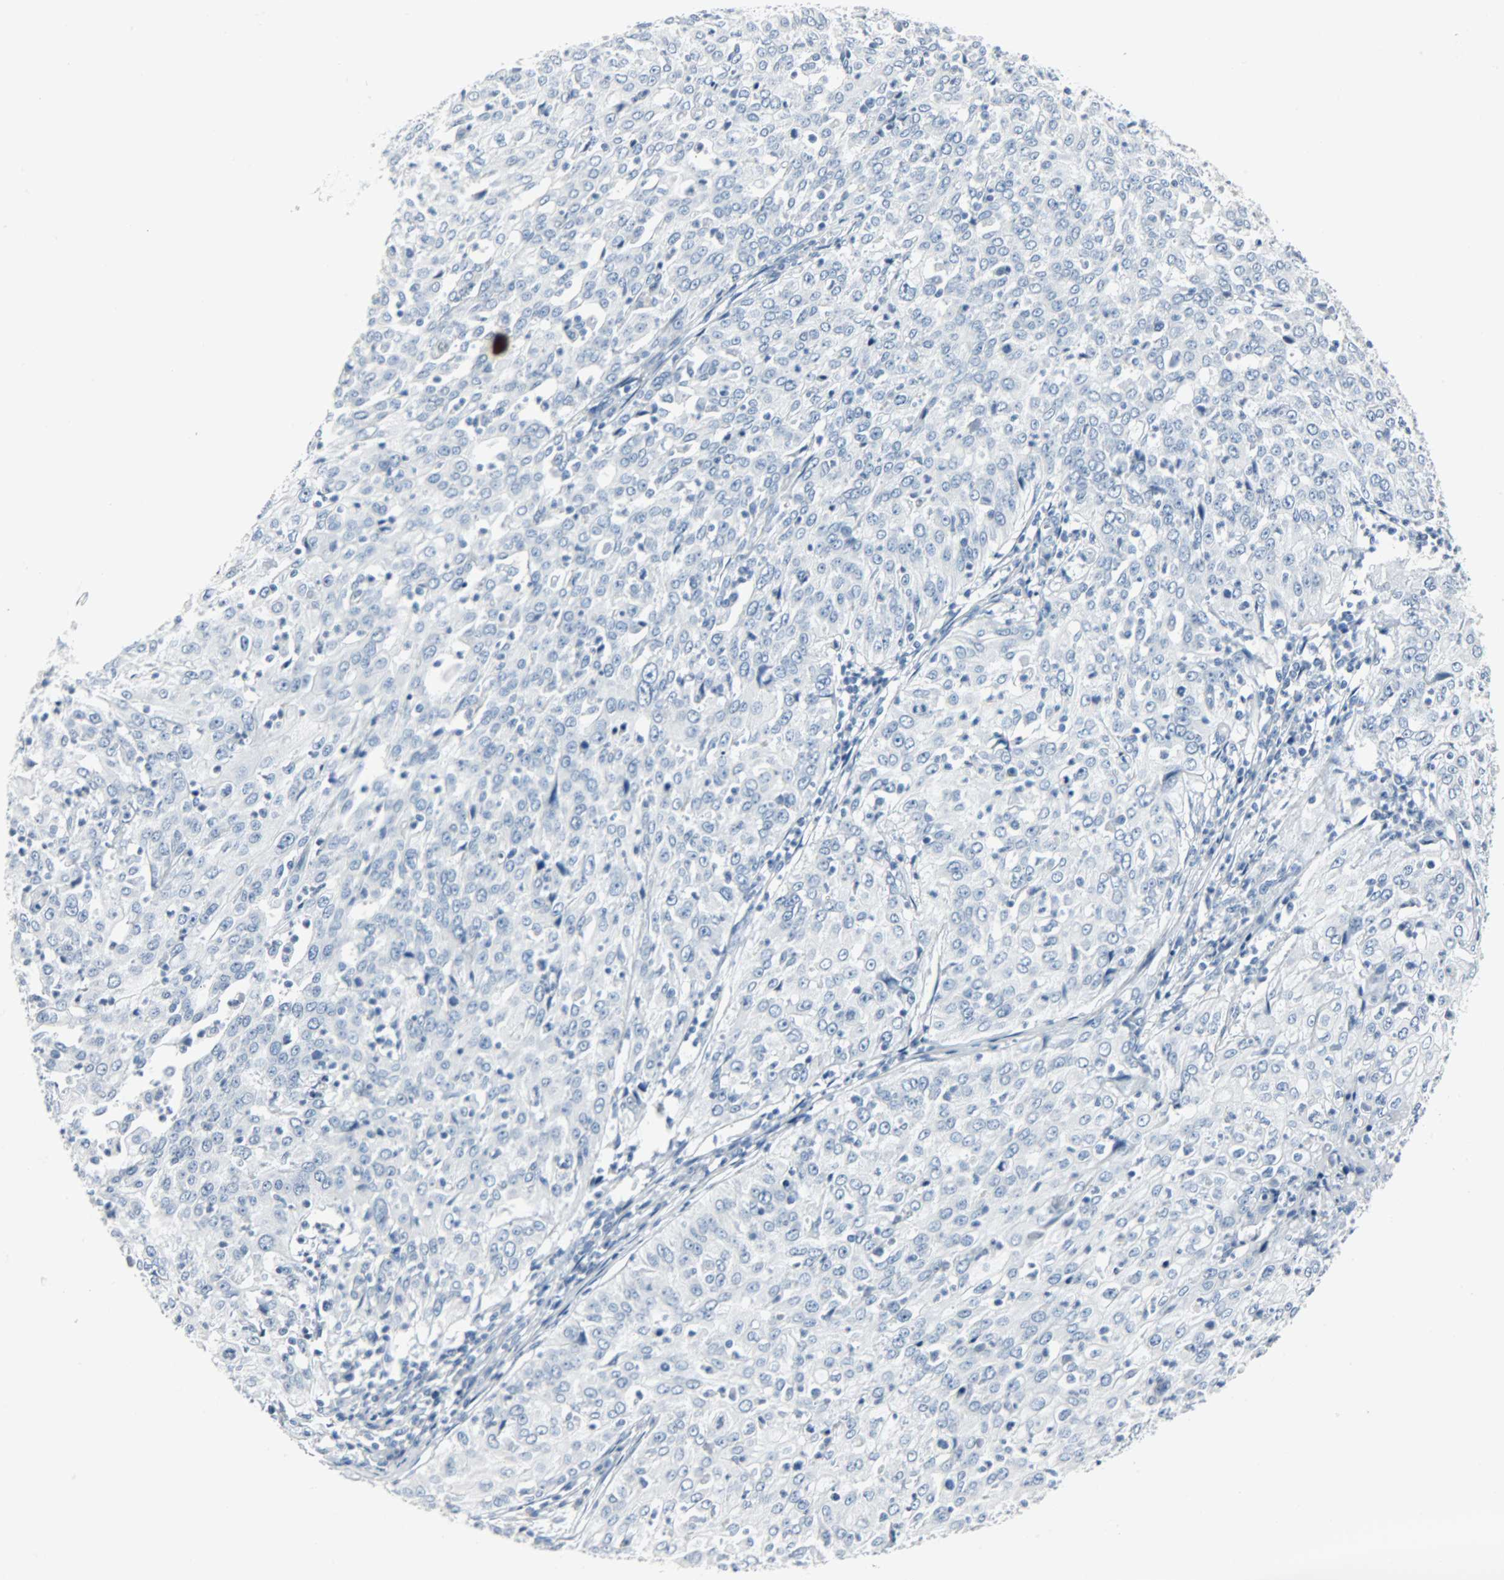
{"staining": {"intensity": "negative", "quantity": "none", "location": "none"}, "tissue": "cervical cancer", "cell_type": "Tumor cells", "image_type": "cancer", "snomed": [{"axis": "morphology", "description": "Squamous cell carcinoma, NOS"}, {"axis": "topography", "description": "Cervix"}], "caption": "Immunohistochemistry (IHC) histopathology image of neoplastic tissue: human squamous cell carcinoma (cervical) stained with DAB (3,3'-diaminobenzidine) reveals no significant protein staining in tumor cells.", "gene": "KIT", "patient": {"sex": "female", "age": 39}}